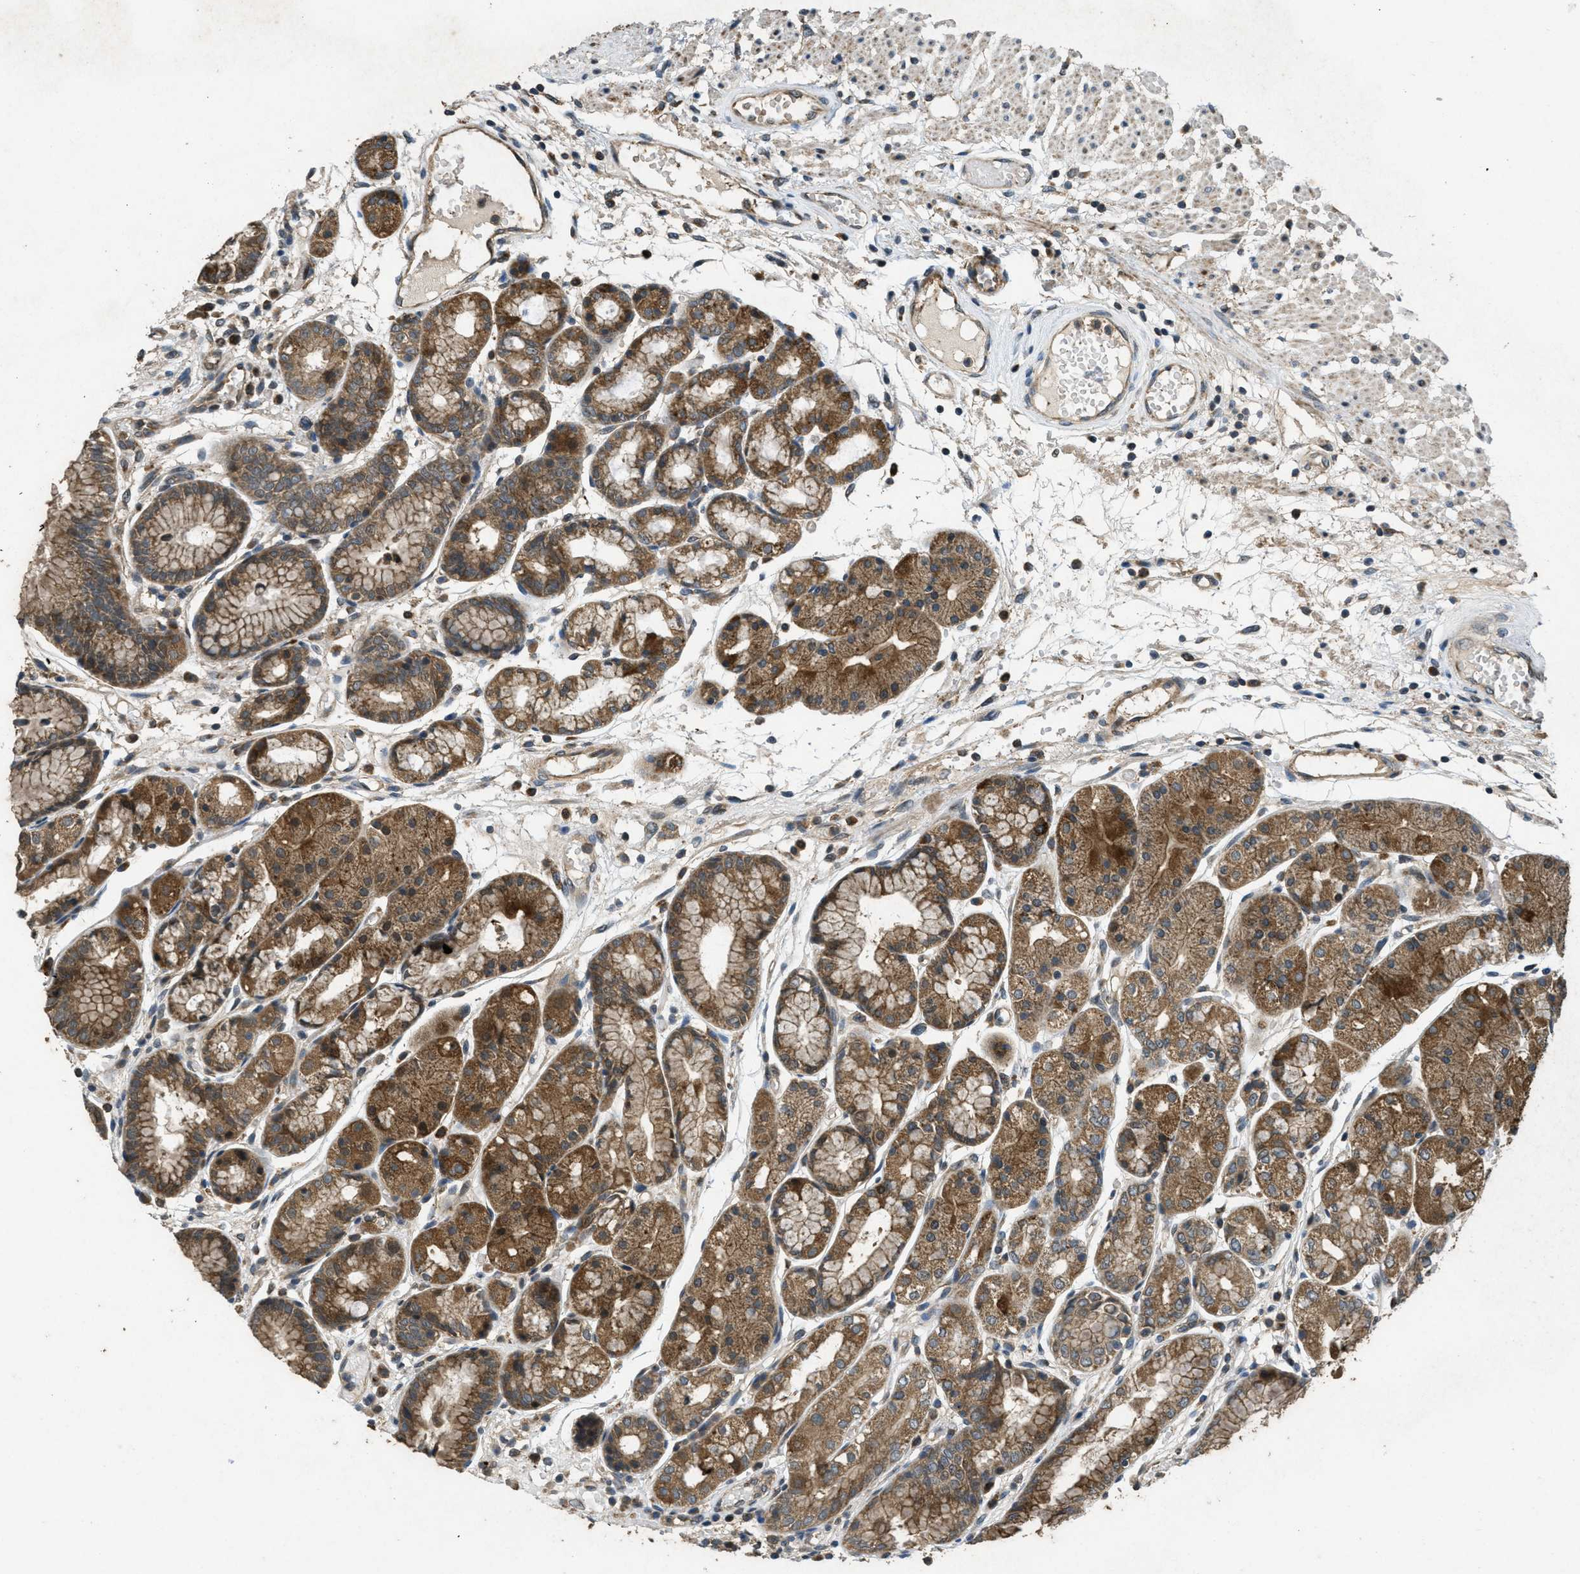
{"staining": {"intensity": "moderate", "quantity": ">75%", "location": "cytoplasmic/membranous"}, "tissue": "stomach", "cell_type": "Glandular cells", "image_type": "normal", "snomed": [{"axis": "morphology", "description": "Normal tissue, NOS"}, {"axis": "topography", "description": "Stomach, upper"}], "caption": "Protein analysis of unremarkable stomach exhibits moderate cytoplasmic/membranous staining in about >75% of glandular cells.", "gene": "PPP1R15A", "patient": {"sex": "male", "age": 72}}